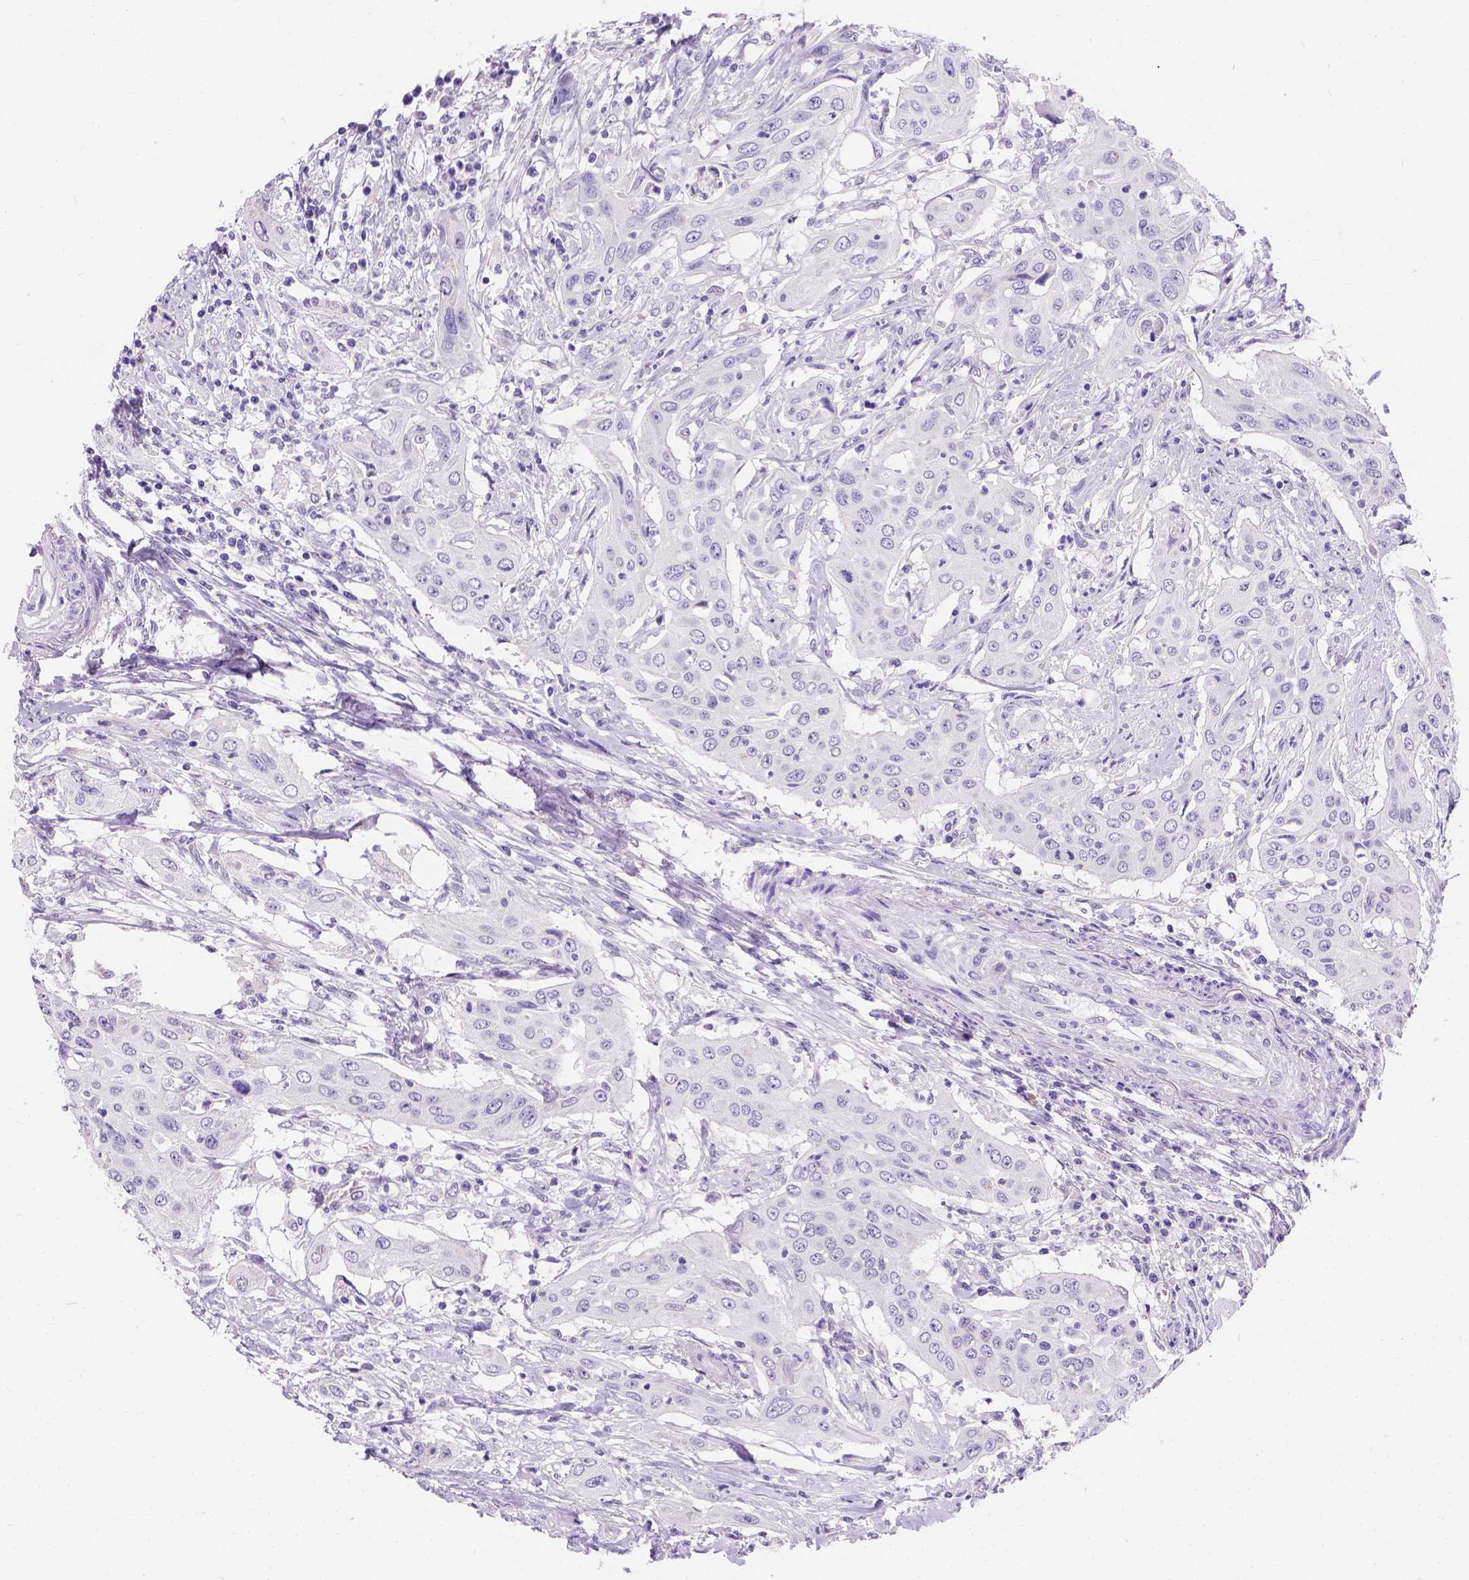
{"staining": {"intensity": "negative", "quantity": "none", "location": "none"}, "tissue": "urothelial cancer", "cell_type": "Tumor cells", "image_type": "cancer", "snomed": [{"axis": "morphology", "description": "Urothelial carcinoma, High grade"}, {"axis": "topography", "description": "Urinary bladder"}], "caption": "Micrograph shows no protein positivity in tumor cells of urothelial cancer tissue. Brightfield microscopy of immunohistochemistry (IHC) stained with DAB (3,3'-diaminobenzidine) (brown) and hematoxylin (blue), captured at high magnification.", "gene": "PHF7", "patient": {"sex": "male", "age": 82}}